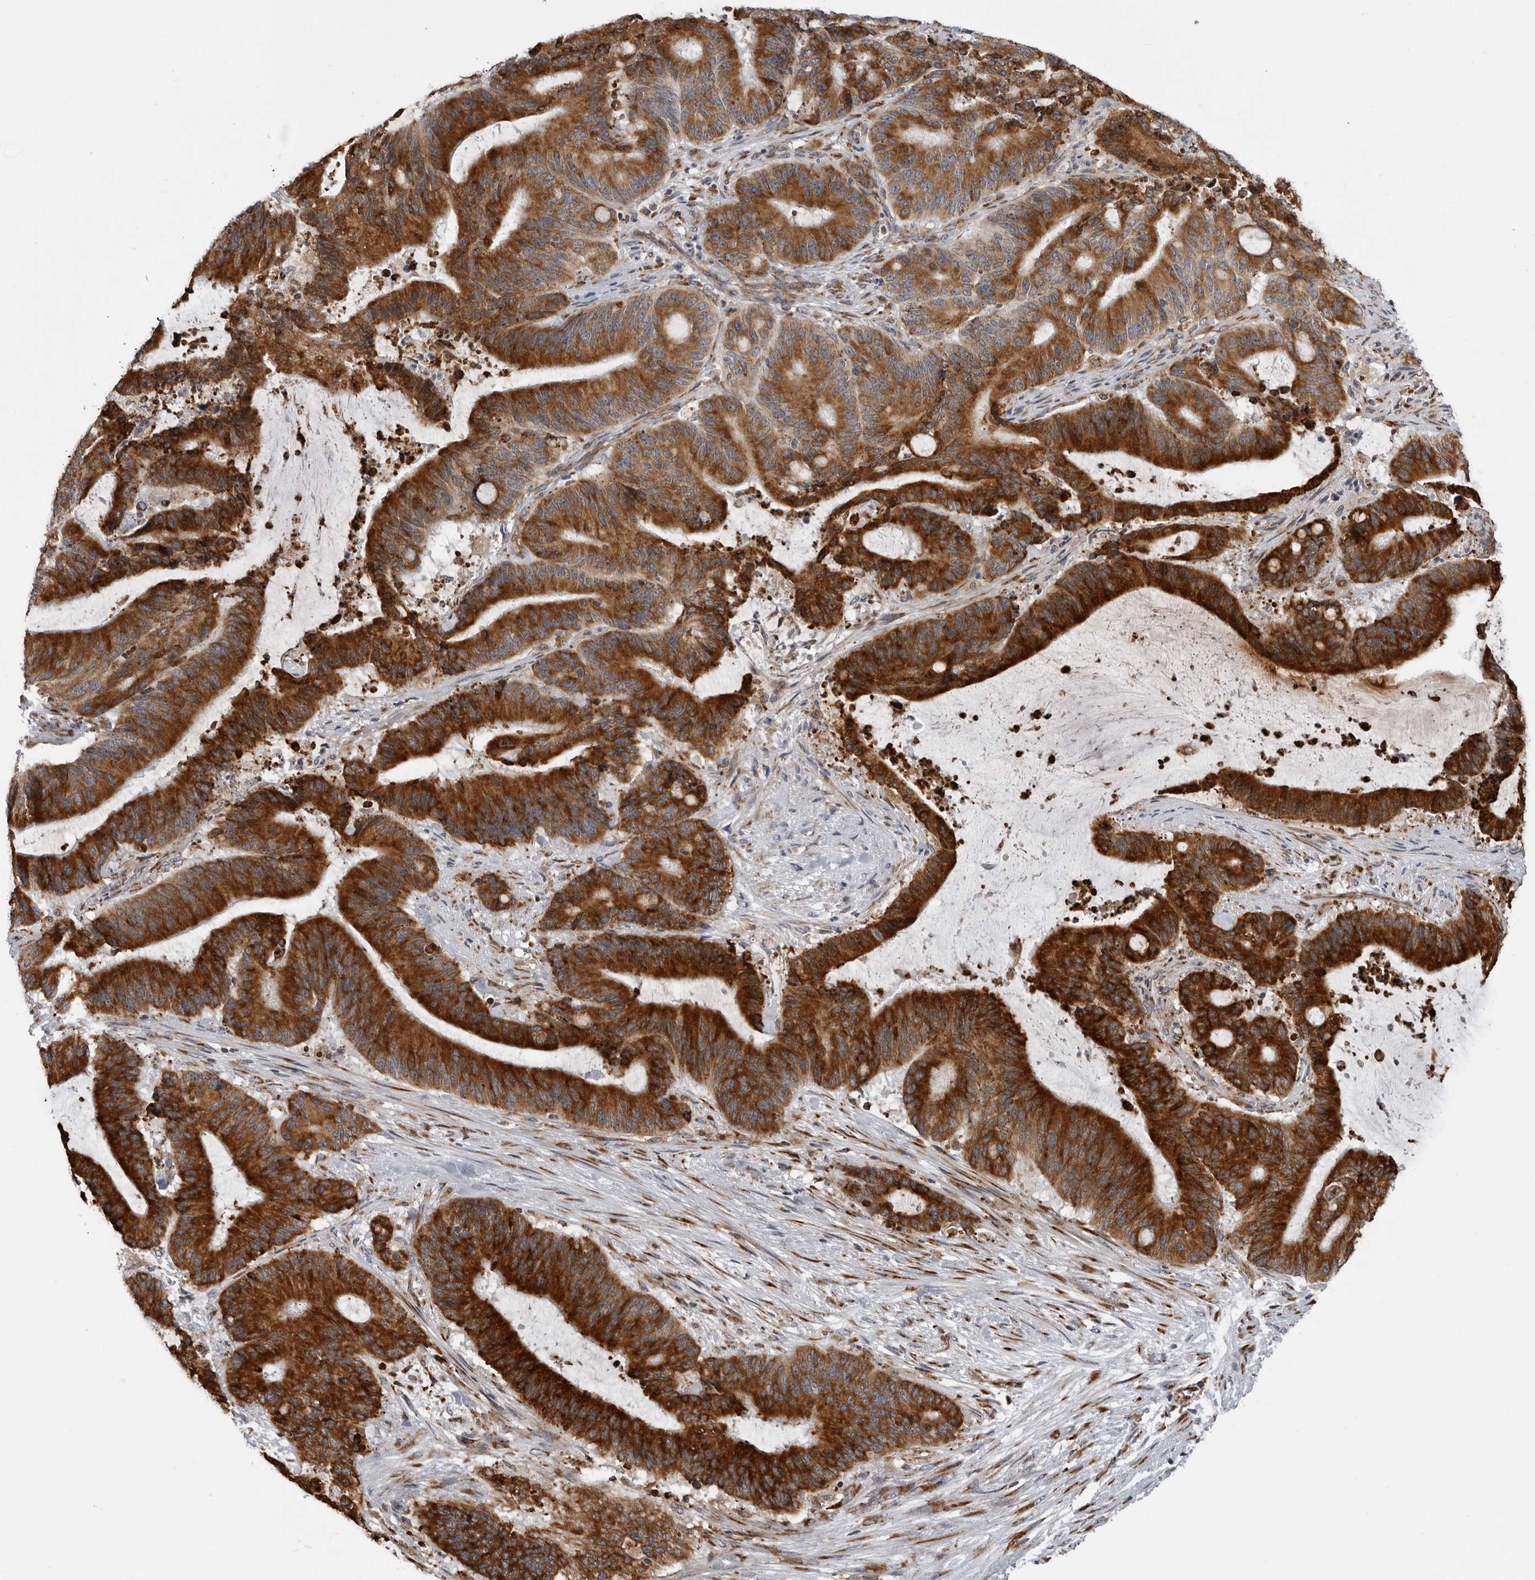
{"staining": {"intensity": "strong", "quantity": ">75%", "location": "cytoplasmic/membranous"}, "tissue": "liver cancer", "cell_type": "Tumor cells", "image_type": "cancer", "snomed": [{"axis": "morphology", "description": "Normal tissue, NOS"}, {"axis": "morphology", "description": "Cholangiocarcinoma"}, {"axis": "topography", "description": "Liver"}, {"axis": "topography", "description": "Peripheral nerve tissue"}], "caption": "Brown immunohistochemical staining in human liver cholangiocarcinoma reveals strong cytoplasmic/membranous expression in about >75% of tumor cells.", "gene": "ALPK2", "patient": {"sex": "female", "age": 73}}